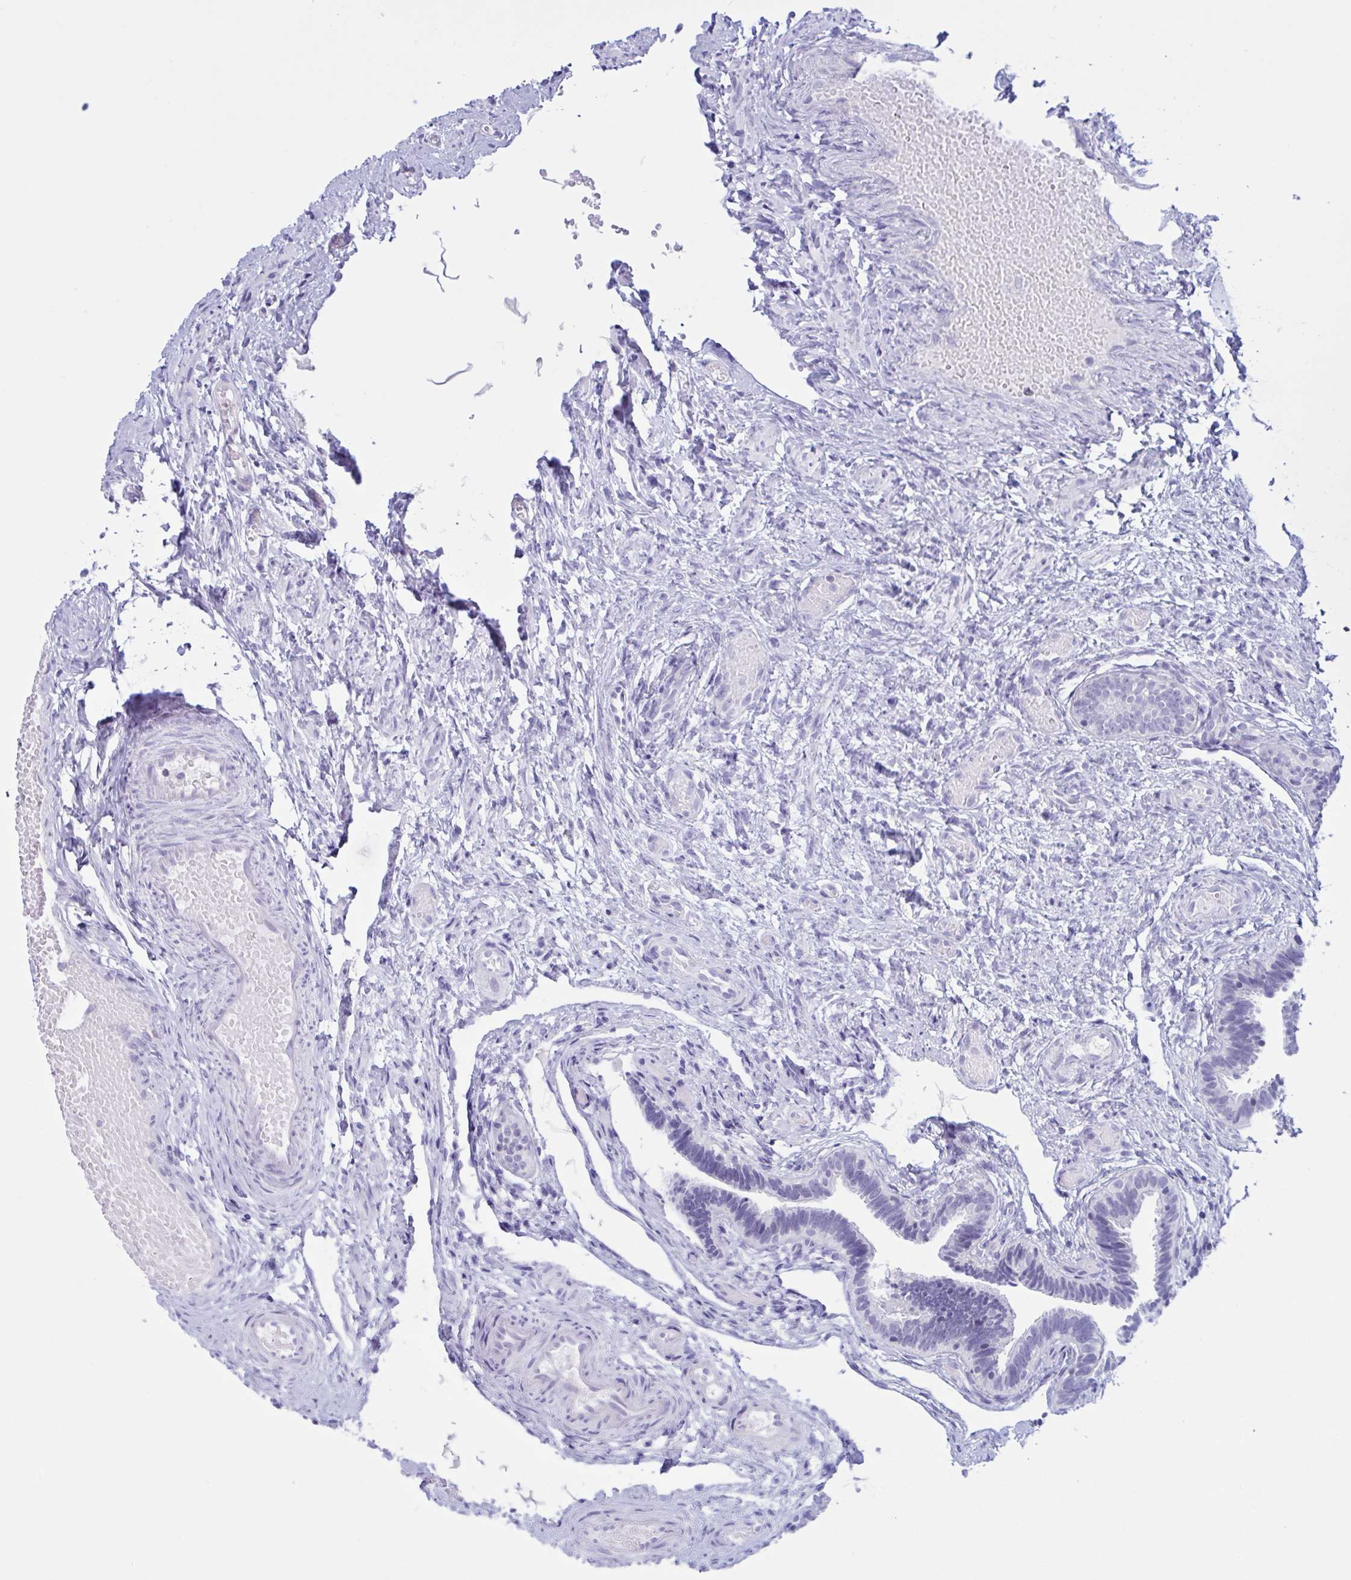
{"staining": {"intensity": "negative", "quantity": "none", "location": "none"}, "tissue": "fallopian tube", "cell_type": "Glandular cells", "image_type": "normal", "snomed": [{"axis": "morphology", "description": "Normal tissue, NOS"}, {"axis": "topography", "description": "Fallopian tube"}], "caption": "Normal fallopian tube was stained to show a protein in brown. There is no significant staining in glandular cells. (Brightfield microscopy of DAB IHC at high magnification).", "gene": "XCL1", "patient": {"sex": "female", "age": 37}}